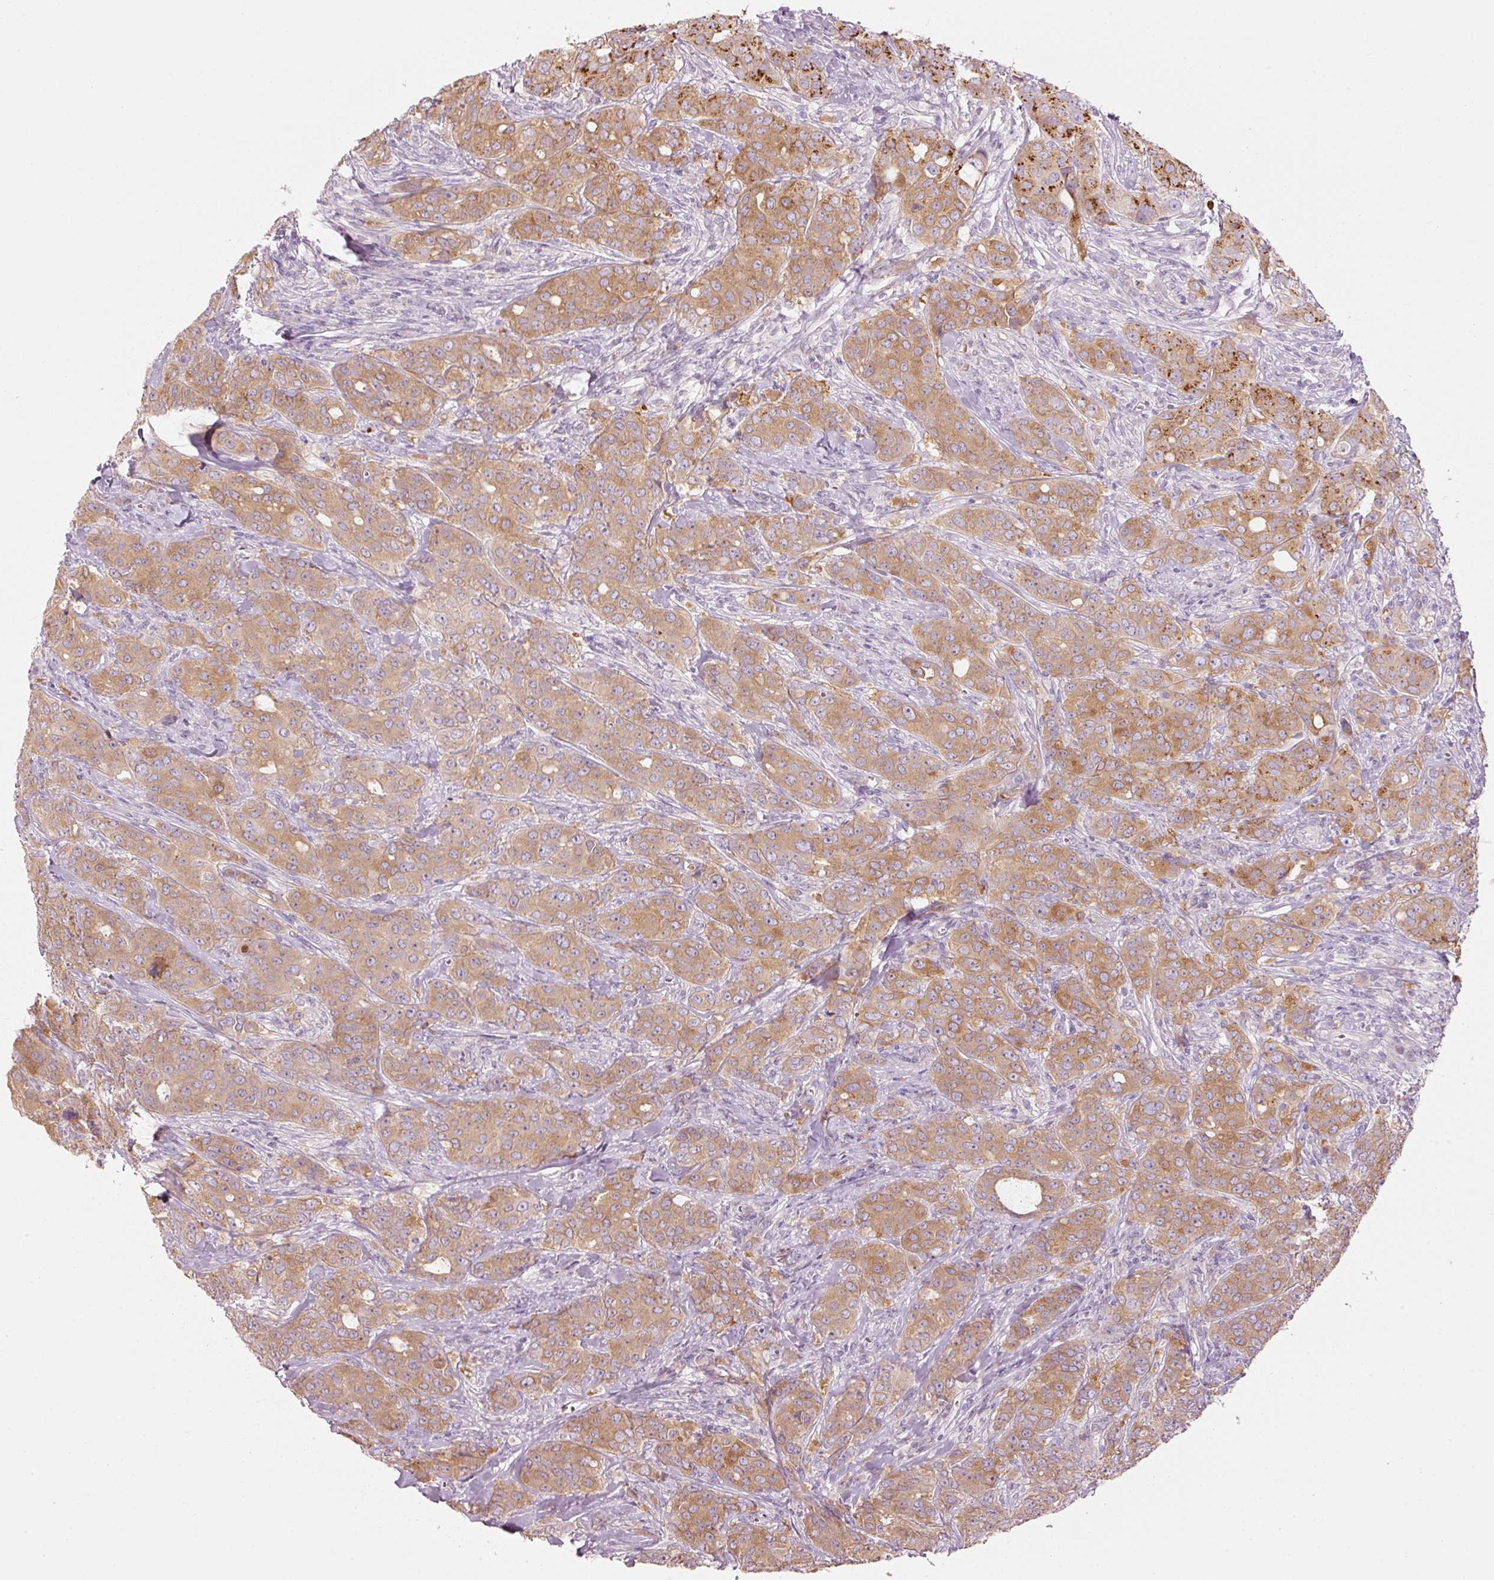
{"staining": {"intensity": "moderate", "quantity": ">75%", "location": "cytoplasmic/membranous"}, "tissue": "breast cancer", "cell_type": "Tumor cells", "image_type": "cancer", "snomed": [{"axis": "morphology", "description": "Duct carcinoma"}, {"axis": "topography", "description": "Breast"}], "caption": "Immunohistochemical staining of intraductal carcinoma (breast) displays moderate cytoplasmic/membranous protein staining in approximately >75% of tumor cells. (DAB IHC, brown staining for protein, blue staining for nuclei).", "gene": "PDXDC1", "patient": {"sex": "female", "age": 43}}